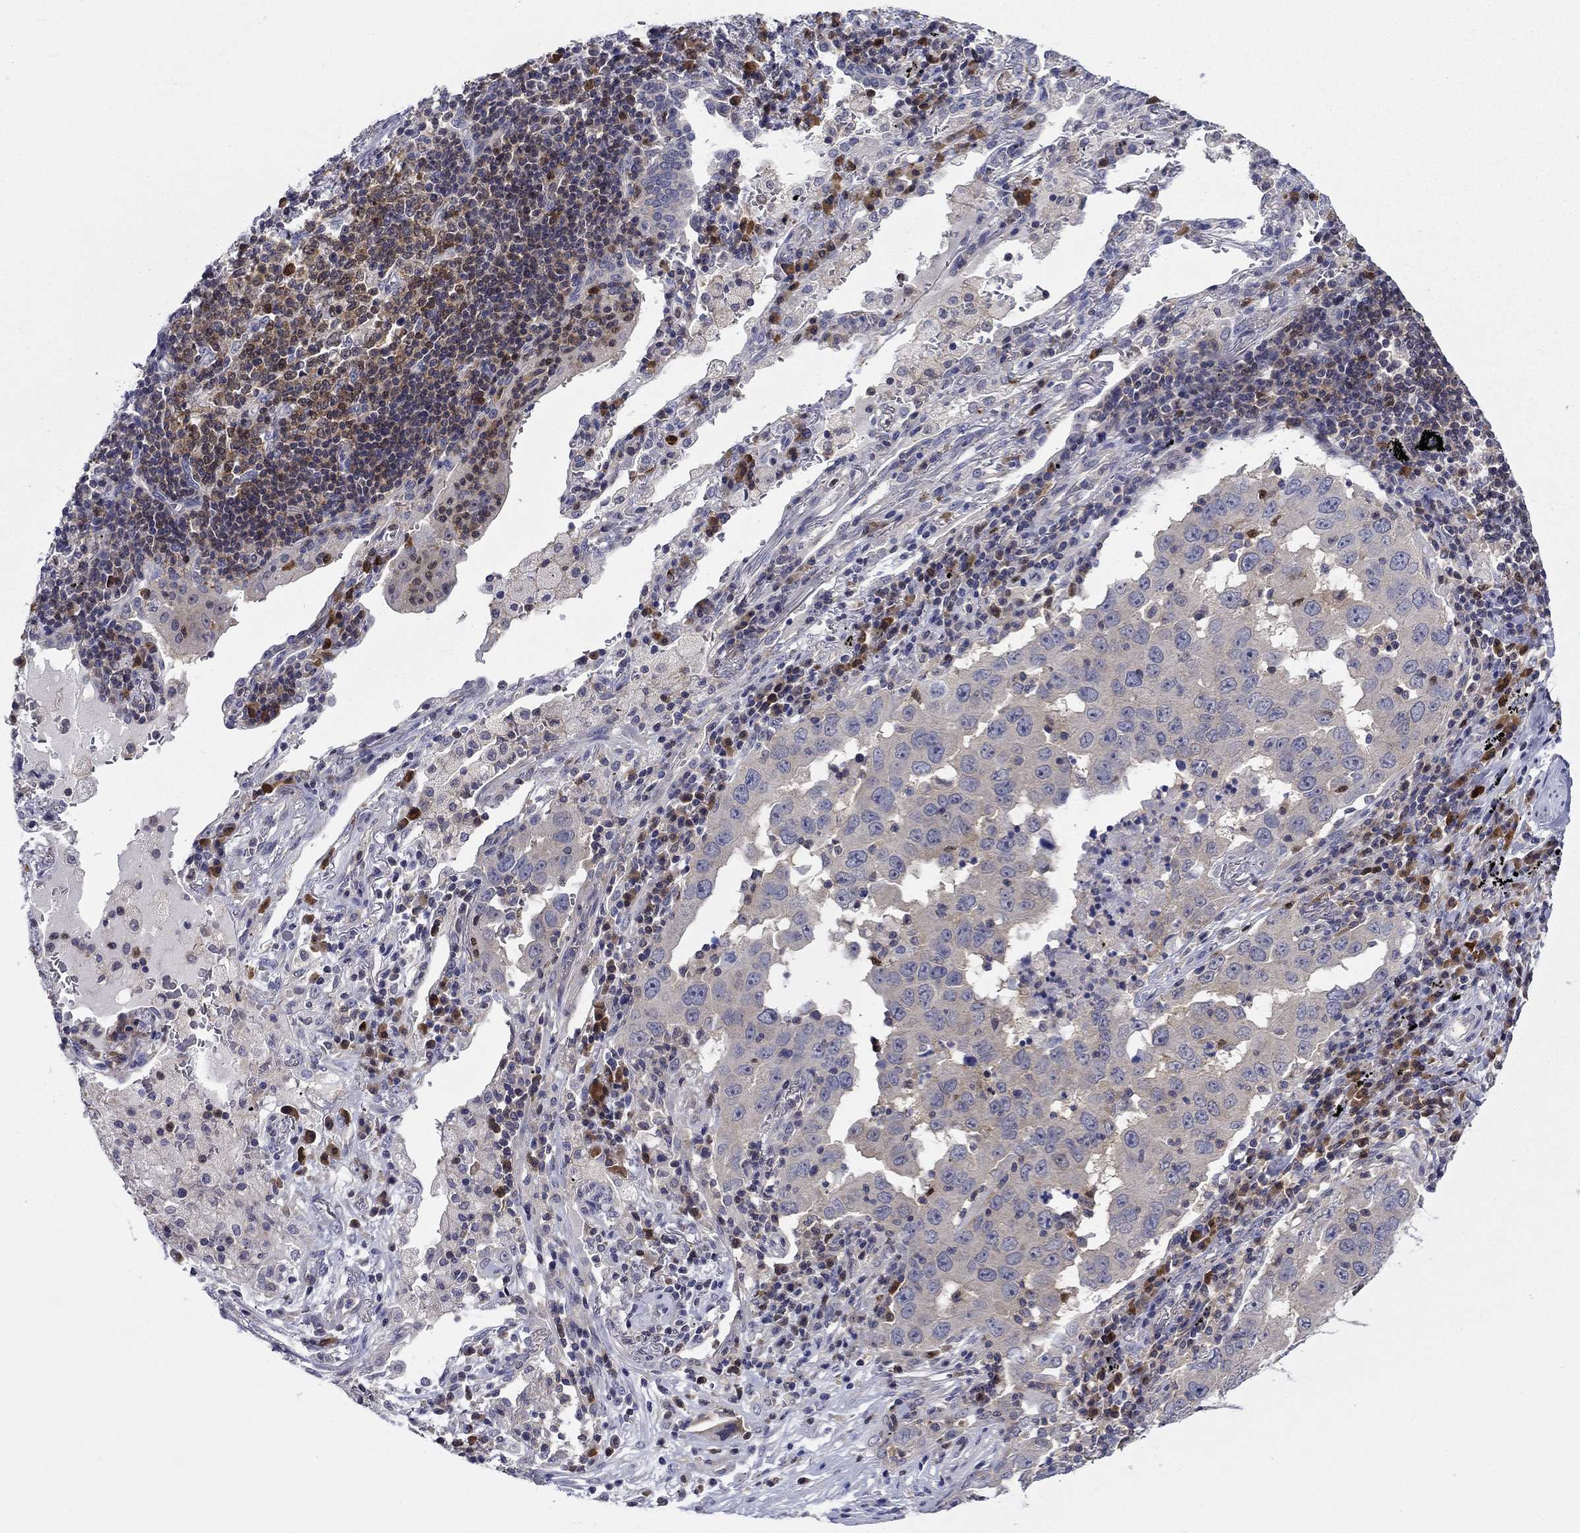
{"staining": {"intensity": "negative", "quantity": "none", "location": "none"}, "tissue": "lung cancer", "cell_type": "Tumor cells", "image_type": "cancer", "snomed": [{"axis": "morphology", "description": "Adenocarcinoma, NOS"}, {"axis": "topography", "description": "Lung"}], "caption": "This image is of lung adenocarcinoma stained with immunohistochemistry (IHC) to label a protein in brown with the nuclei are counter-stained blue. There is no staining in tumor cells.", "gene": "POU2F2", "patient": {"sex": "male", "age": 73}}